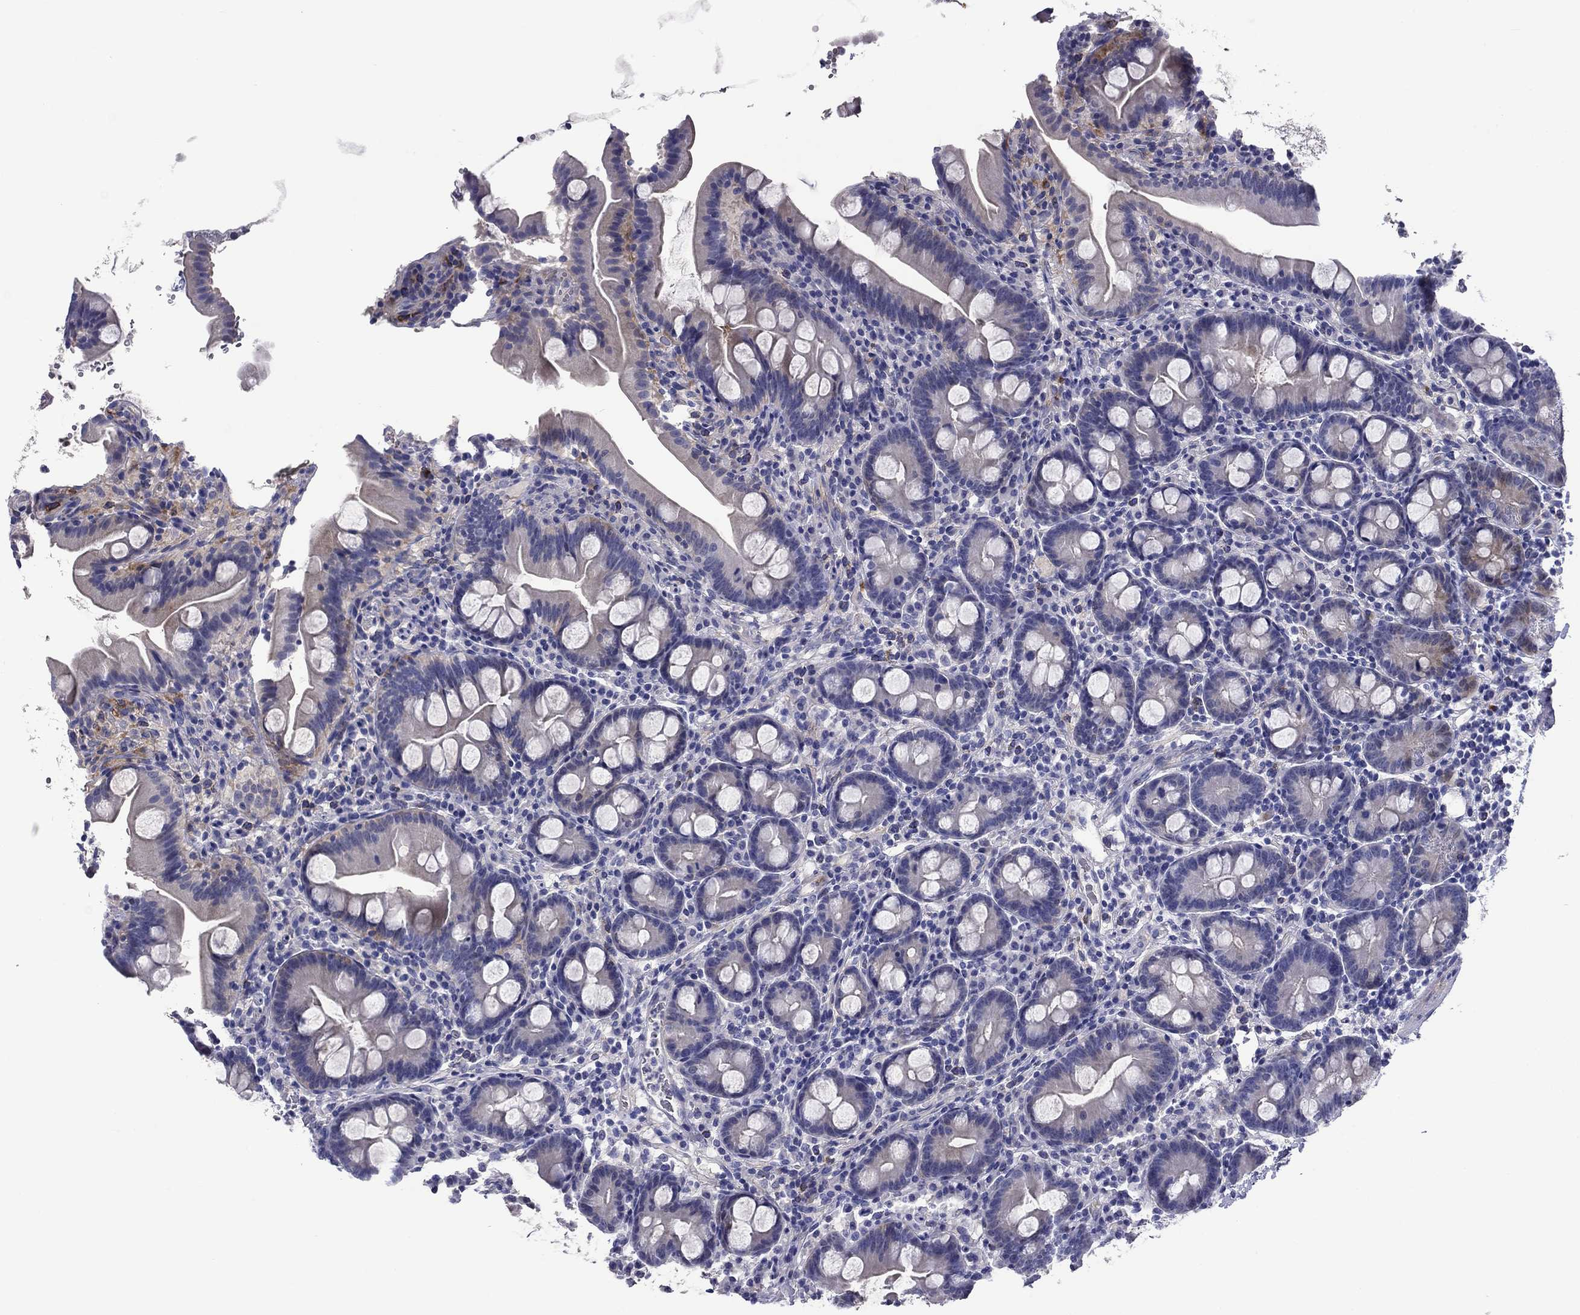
{"staining": {"intensity": "negative", "quantity": "none", "location": "none"}, "tissue": "small intestine", "cell_type": "Glandular cells", "image_type": "normal", "snomed": [{"axis": "morphology", "description": "Normal tissue, NOS"}, {"axis": "topography", "description": "Small intestine"}], "caption": "High magnification brightfield microscopy of unremarkable small intestine stained with DAB (brown) and counterstained with hematoxylin (blue): glandular cells show no significant staining. Brightfield microscopy of immunohistochemistry stained with DAB (3,3'-diaminobenzidine) (brown) and hematoxylin (blue), captured at high magnification.", "gene": "CNDP1", "patient": {"sex": "female", "age": 44}}